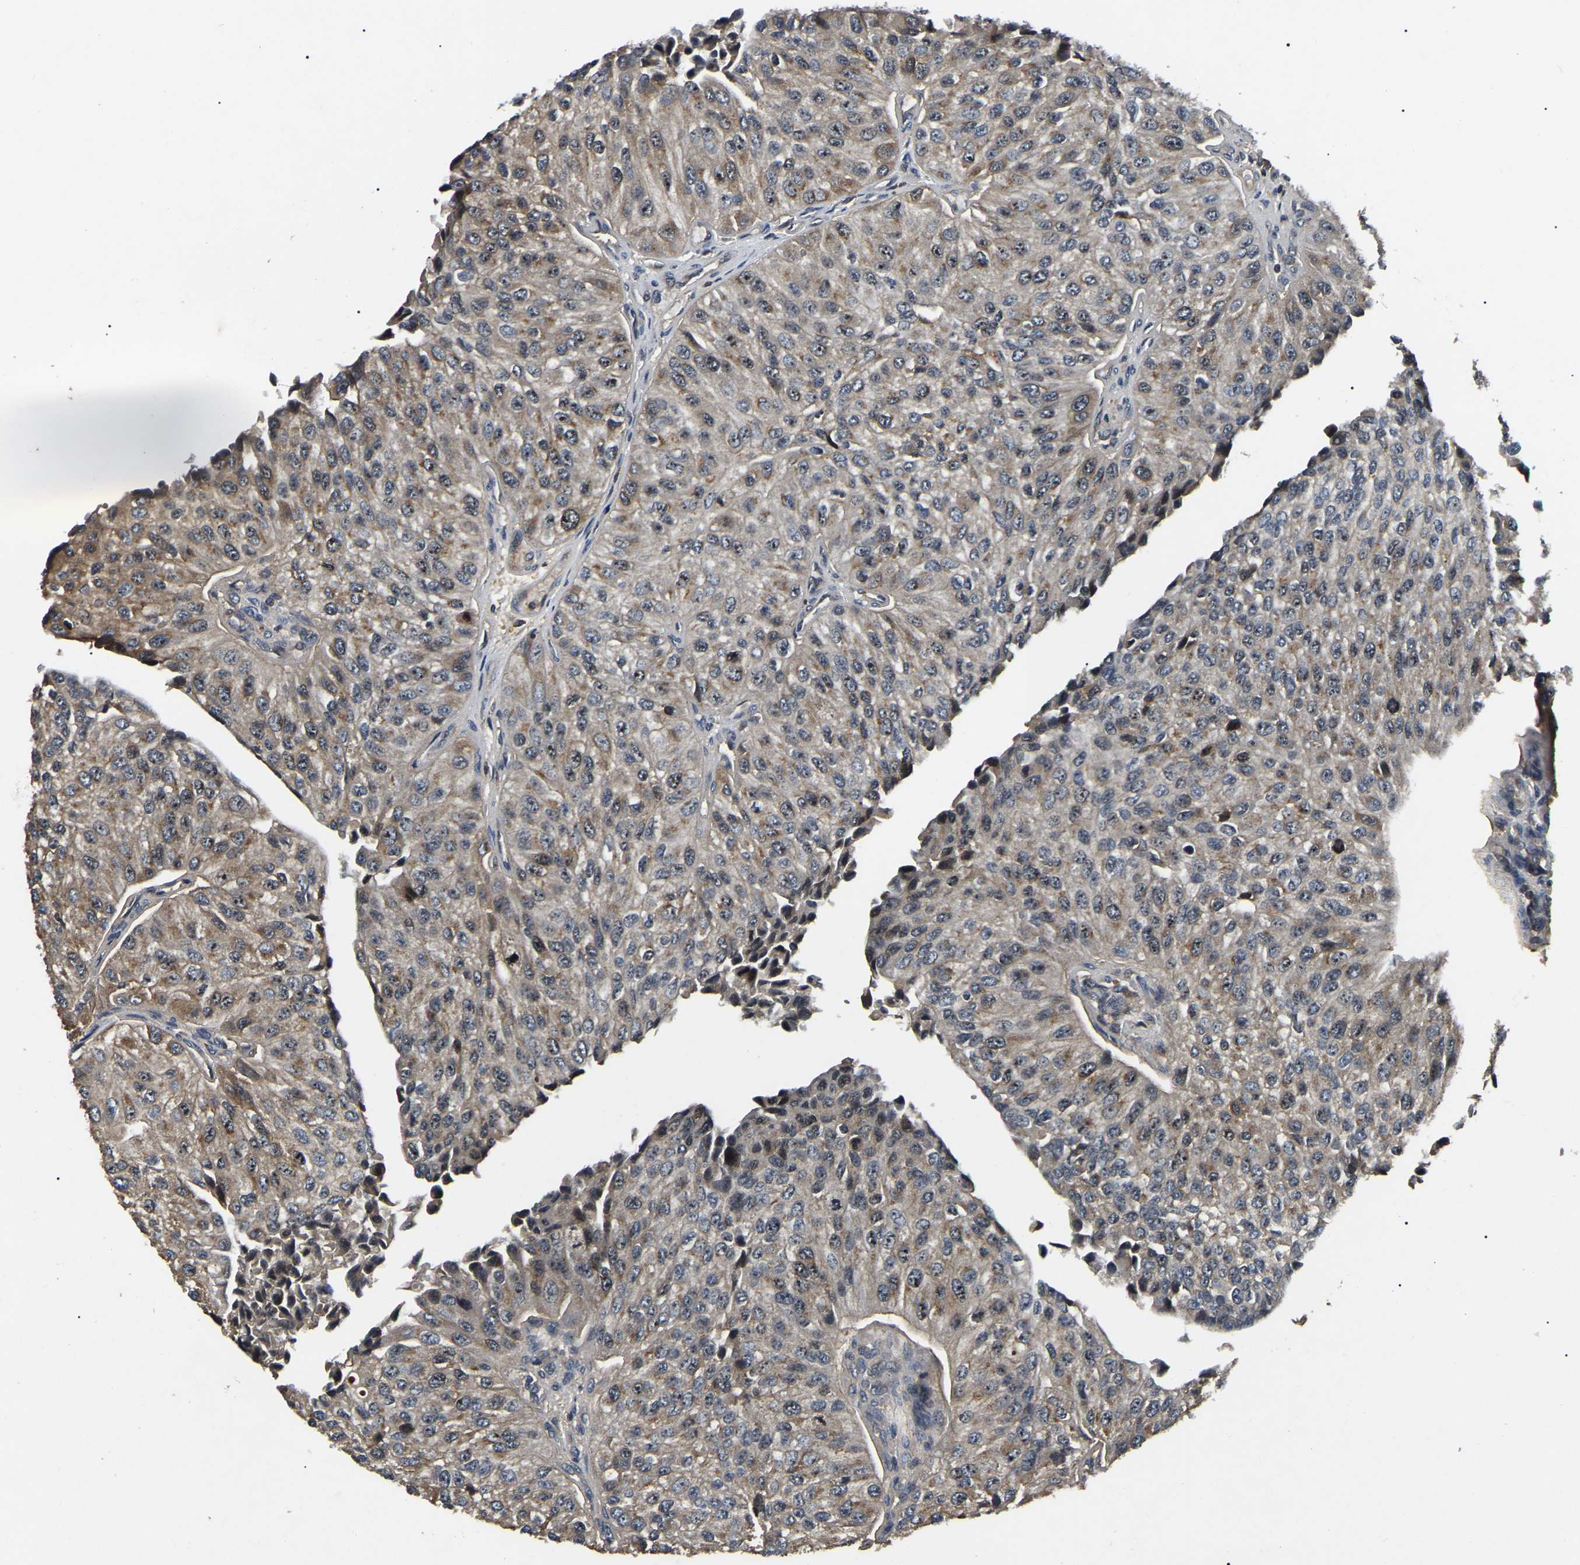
{"staining": {"intensity": "moderate", "quantity": ">75%", "location": "cytoplasmic/membranous"}, "tissue": "urothelial cancer", "cell_type": "Tumor cells", "image_type": "cancer", "snomed": [{"axis": "morphology", "description": "Urothelial carcinoma, High grade"}, {"axis": "topography", "description": "Kidney"}, {"axis": "topography", "description": "Urinary bladder"}], "caption": "Immunohistochemistry (IHC) of human urothelial cancer shows medium levels of moderate cytoplasmic/membranous expression in about >75% of tumor cells.", "gene": "RBM28", "patient": {"sex": "male", "age": 77}}